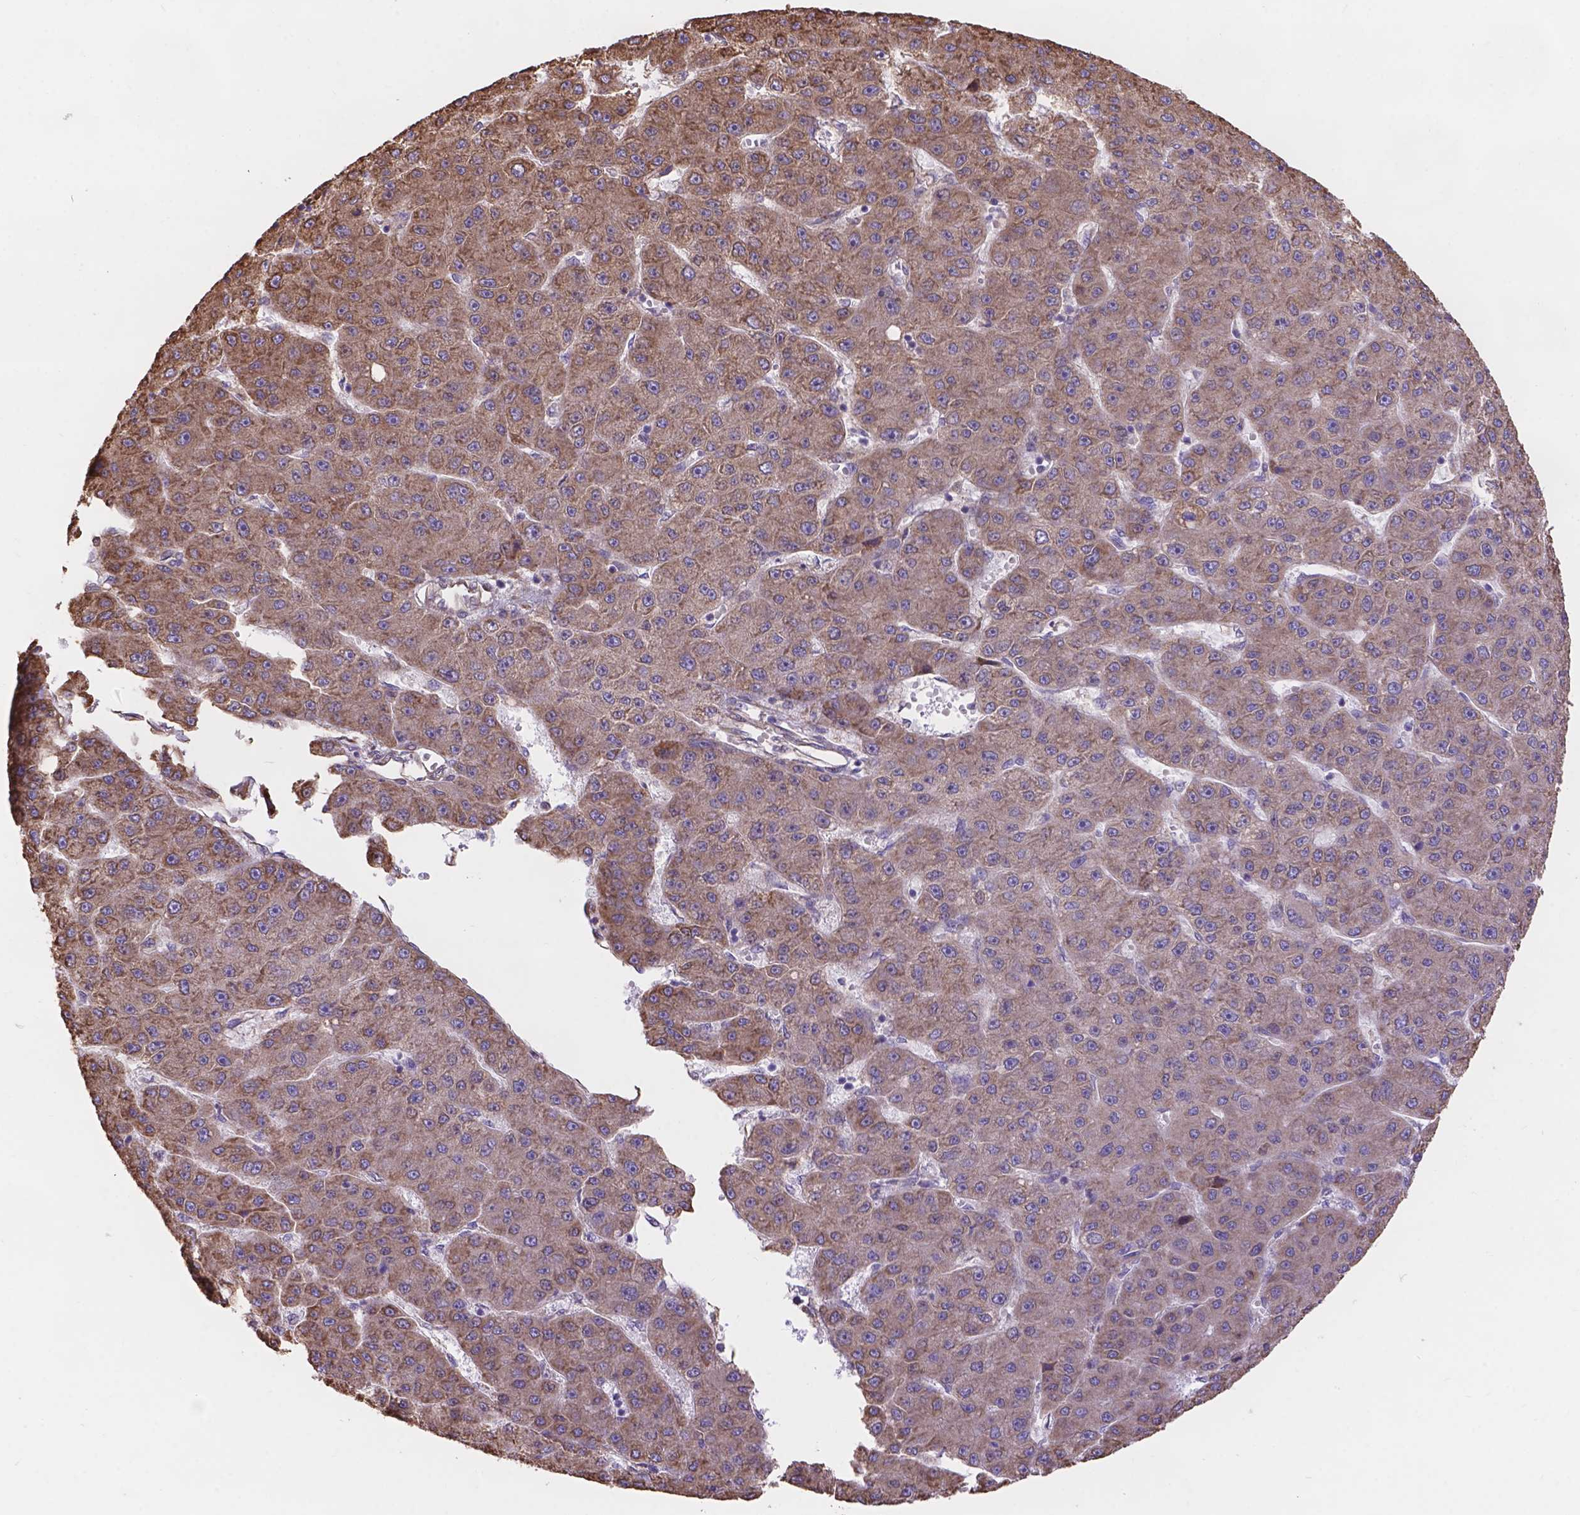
{"staining": {"intensity": "moderate", "quantity": "25%-75%", "location": "cytoplasmic/membranous"}, "tissue": "liver cancer", "cell_type": "Tumor cells", "image_type": "cancer", "snomed": [{"axis": "morphology", "description": "Carcinoma, Hepatocellular, NOS"}, {"axis": "topography", "description": "Liver"}], "caption": "Liver cancer stained with a protein marker demonstrates moderate staining in tumor cells.", "gene": "IPO11", "patient": {"sex": "male", "age": 67}}